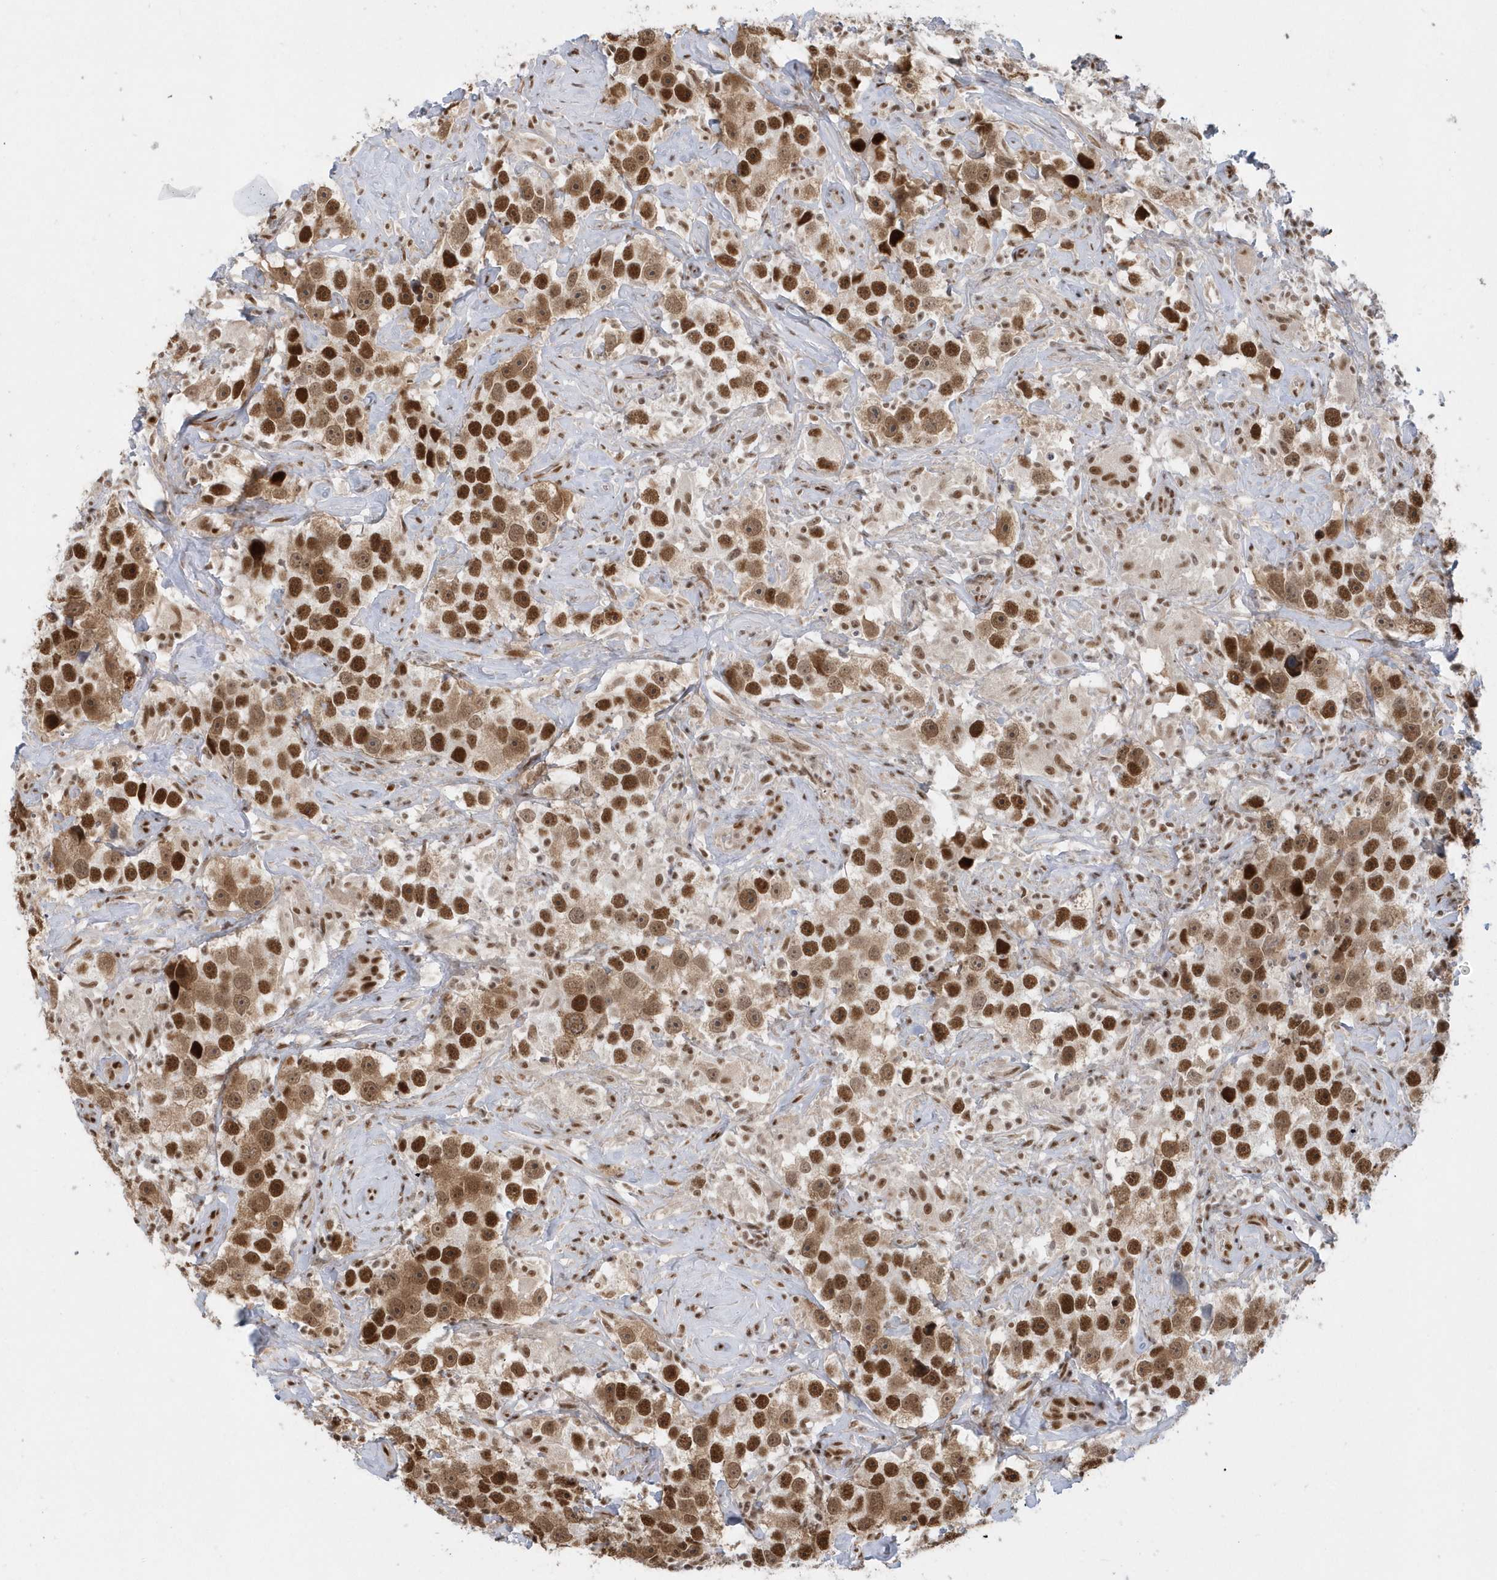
{"staining": {"intensity": "strong", "quantity": ">75%", "location": "nuclear"}, "tissue": "testis cancer", "cell_type": "Tumor cells", "image_type": "cancer", "snomed": [{"axis": "morphology", "description": "Seminoma, NOS"}, {"axis": "topography", "description": "Testis"}], "caption": "Protein staining of seminoma (testis) tissue exhibits strong nuclear staining in approximately >75% of tumor cells.", "gene": "SEPHS1", "patient": {"sex": "male", "age": 49}}